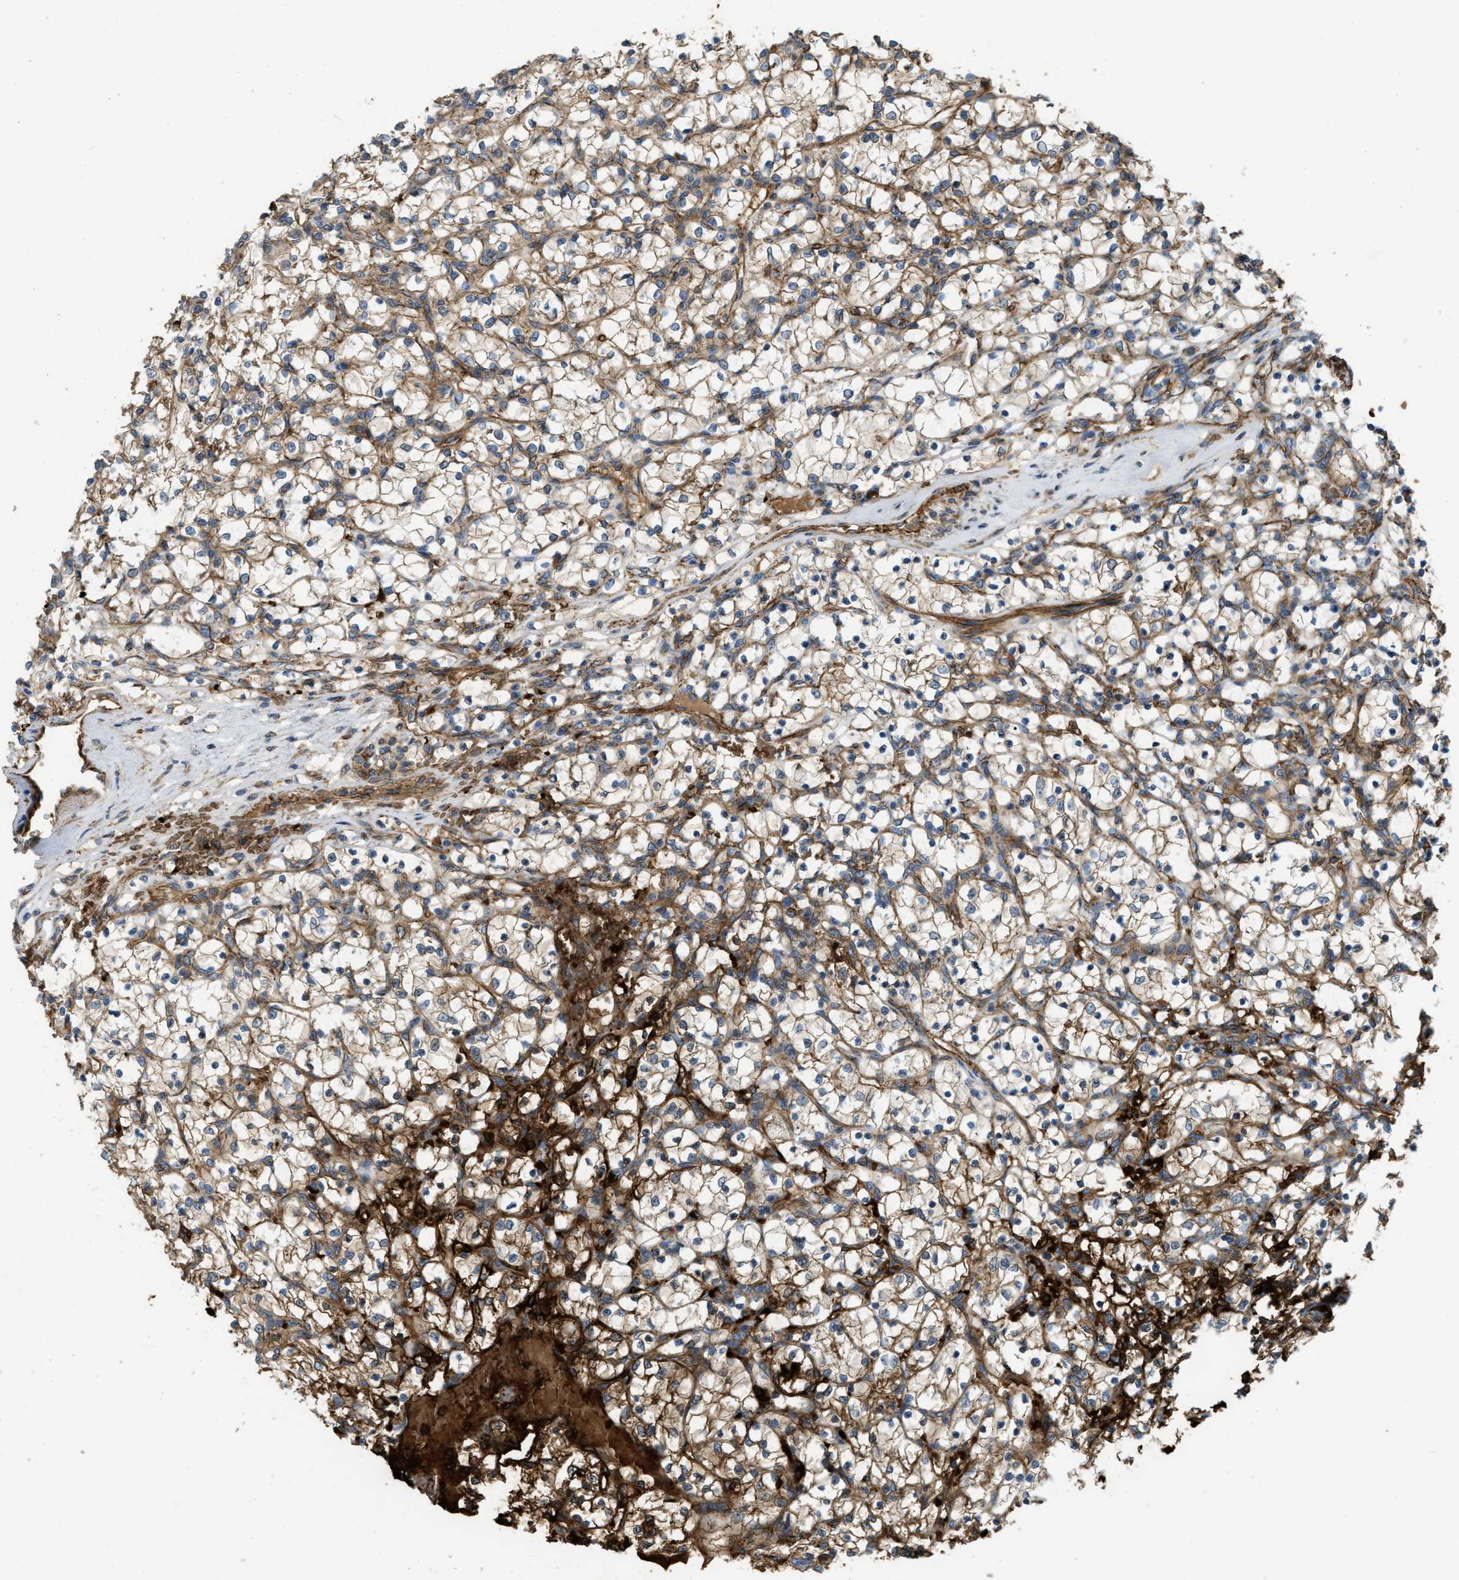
{"staining": {"intensity": "moderate", "quantity": "25%-75%", "location": "cytoplasmic/membranous"}, "tissue": "renal cancer", "cell_type": "Tumor cells", "image_type": "cancer", "snomed": [{"axis": "morphology", "description": "Adenocarcinoma, NOS"}, {"axis": "topography", "description": "Kidney"}], "caption": "Protein staining demonstrates moderate cytoplasmic/membranous staining in about 25%-75% of tumor cells in adenocarcinoma (renal). Using DAB (3,3'-diaminobenzidine) (brown) and hematoxylin (blue) stains, captured at high magnification using brightfield microscopy.", "gene": "ERC1", "patient": {"sex": "female", "age": 69}}